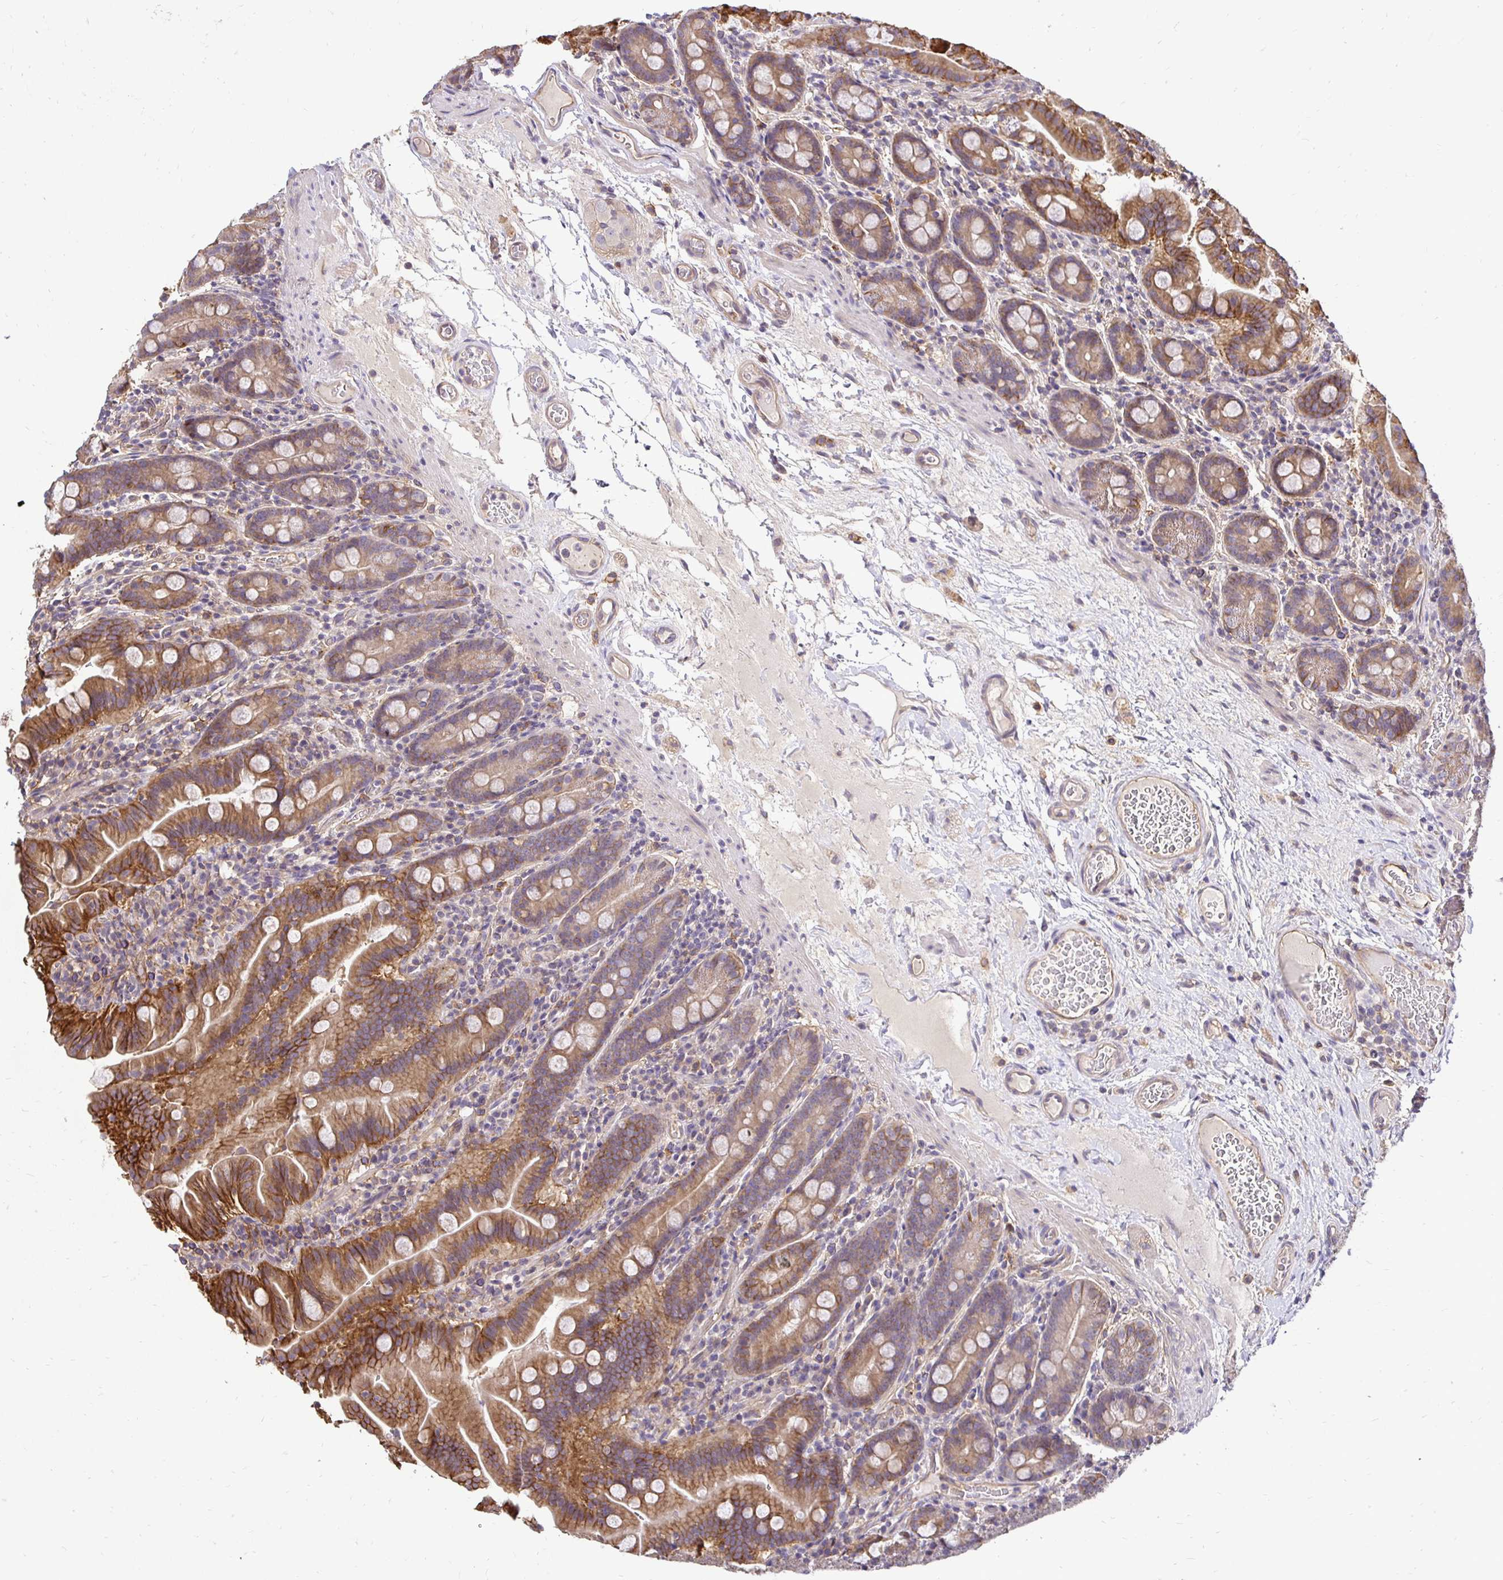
{"staining": {"intensity": "strong", "quantity": ">75%", "location": "cytoplasmic/membranous"}, "tissue": "small intestine", "cell_type": "Glandular cells", "image_type": "normal", "snomed": [{"axis": "morphology", "description": "Normal tissue, NOS"}, {"axis": "topography", "description": "Small intestine"}], "caption": "Immunohistochemical staining of normal human small intestine displays high levels of strong cytoplasmic/membranous positivity in approximately >75% of glandular cells. Ihc stains the protein of interest in brown and the nuclei are stained blue.", "gene": "SLC9A1", "patient": {"sex": "male", "age": 26}}